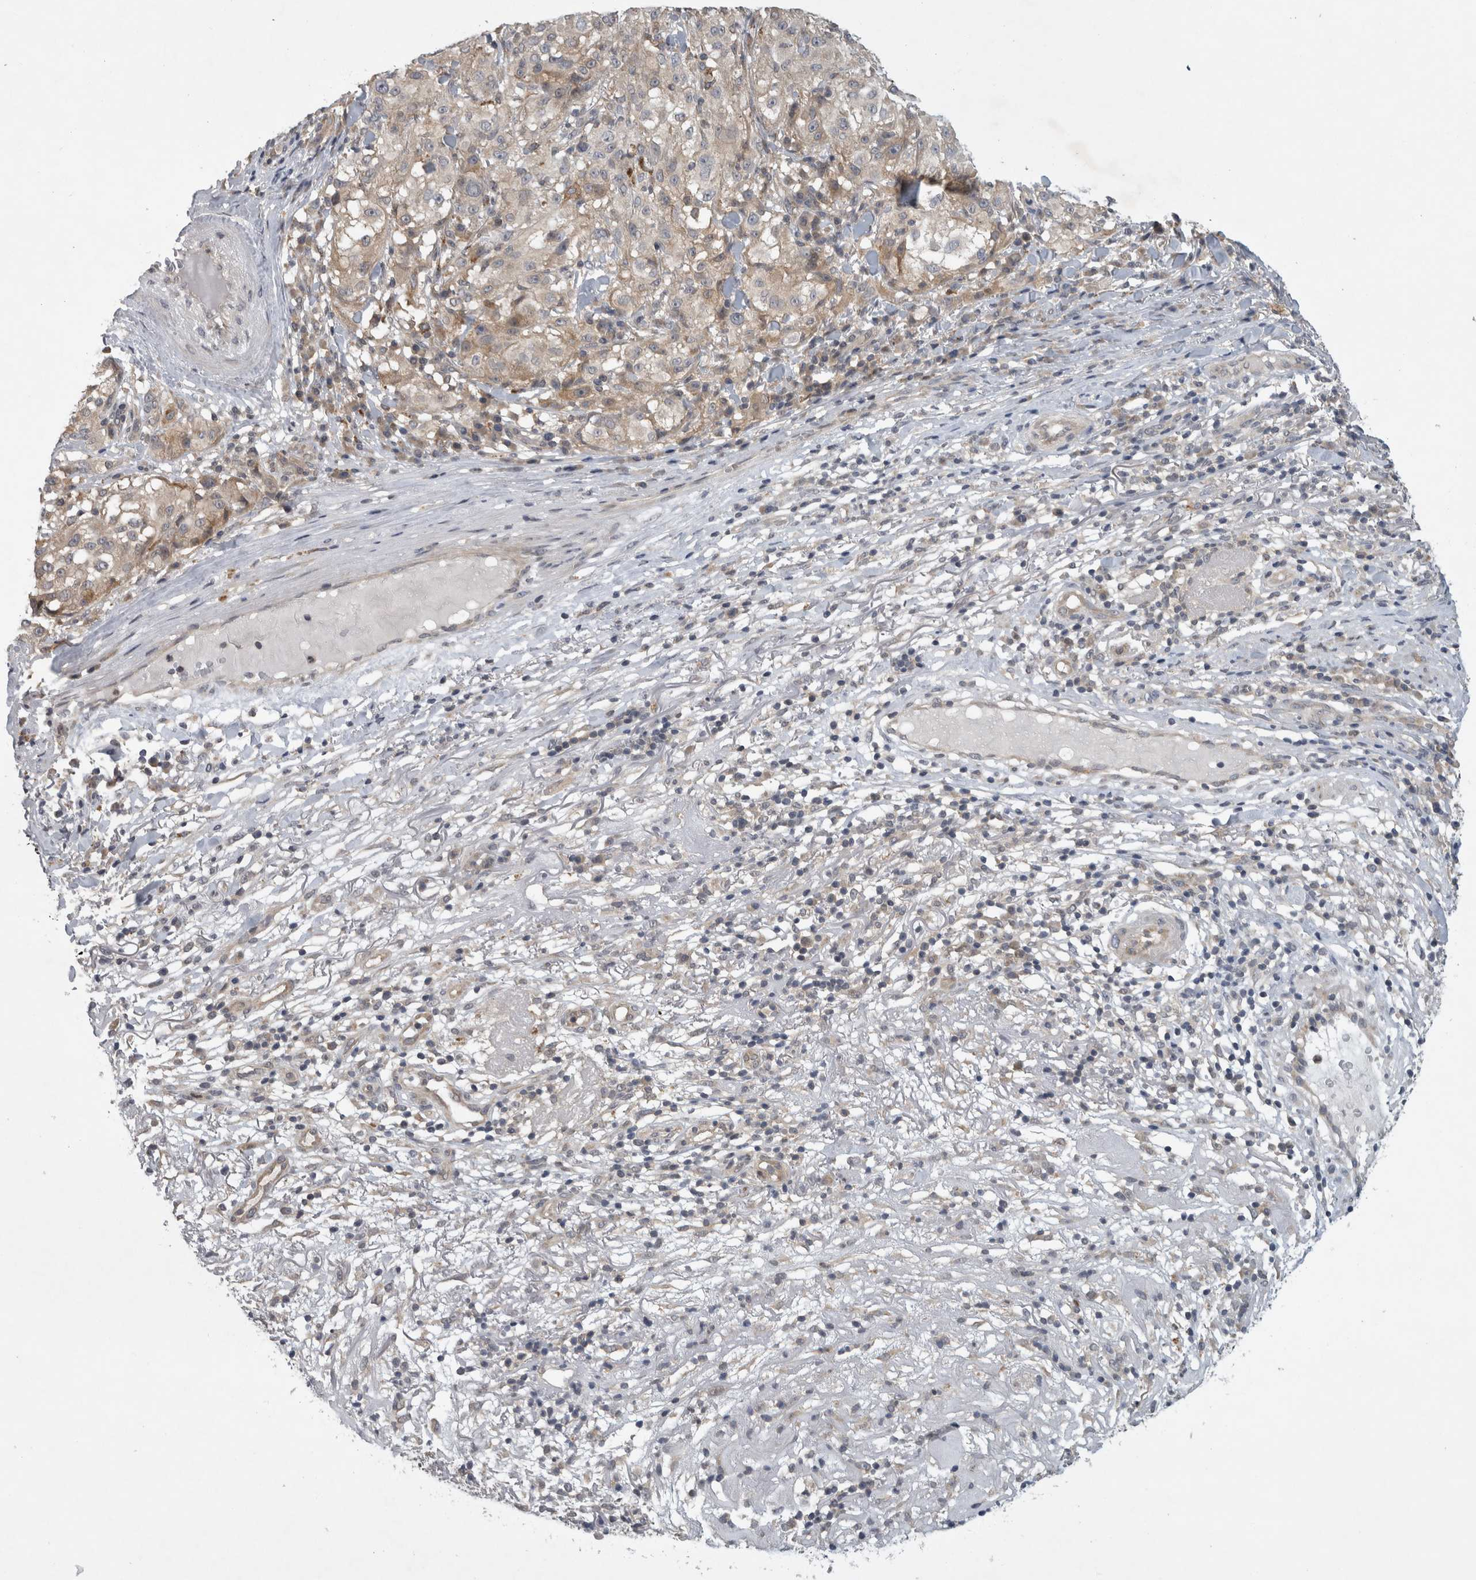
{"staining": {"intensity": "weak", "quantity": "<25%", "location": "cytoplasmic/membranous"}, "tissue": "melanoma", "cell_type": "Tumor cells", "image_type": "cancer", "snomed": [{"axis": "morphology", "description": "Necrosis, NOS"}, {"axis": "morphology", "description": "Malignant melanoma, NOS"}, {"axis": "topography", "description": "Skin"}], "caption": "Protein analysis of malignant melanoma exhibits no significant positivity in tumor cells.", "gene": "AASDHPPT", "patient": {"sex": "female", "age": 87}}